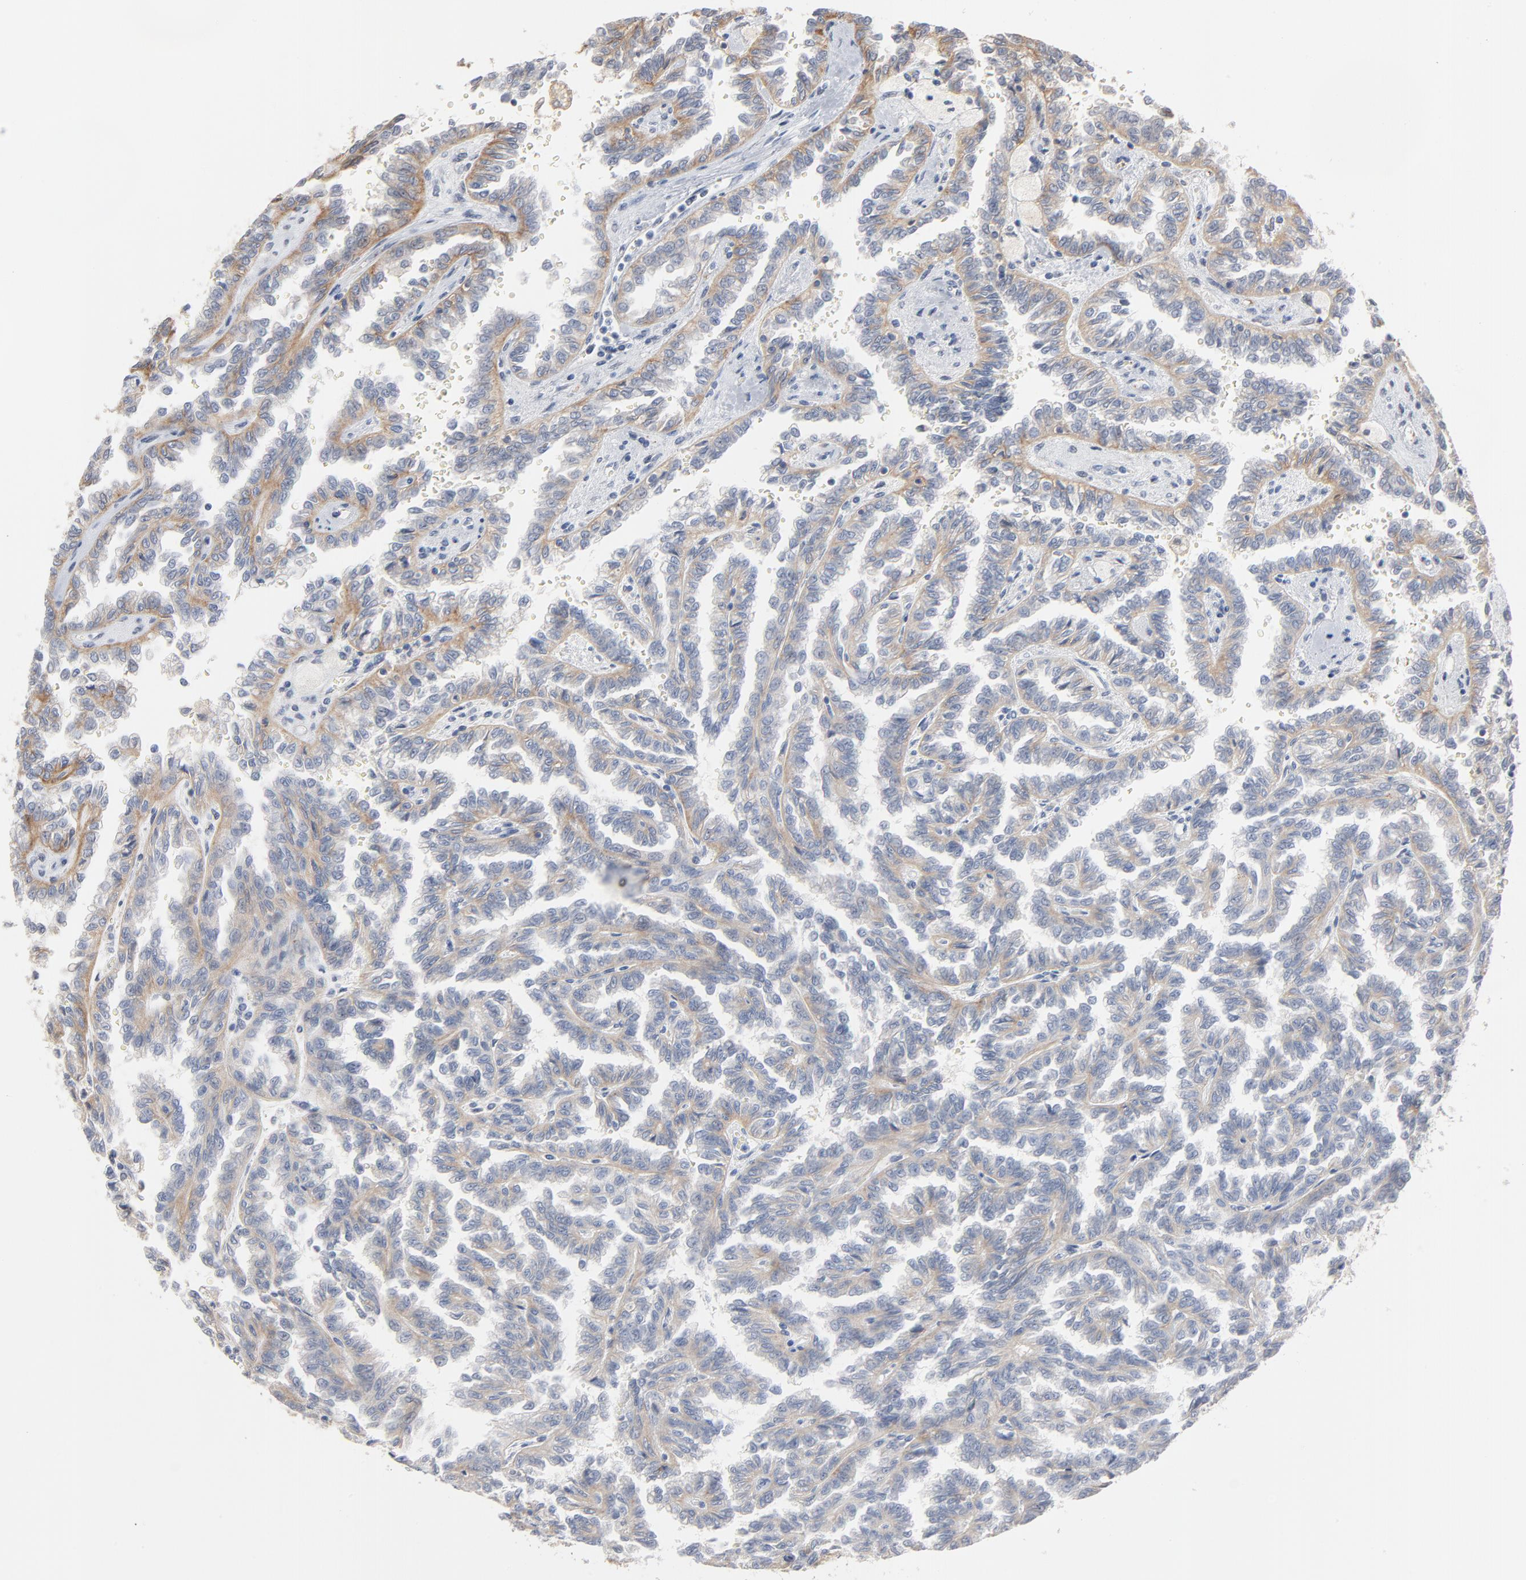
{"staining": {"intensity": "weak", "quantity": "25%-75%", "location": "cytoplasmic/membranous"}, "tissue": "renal cancer", "cell_type": "Tumor cells", "image_type": "cancer", "snomed": [{"axis": "morphology", "description": "Inflammation, NOS"}, {"axis": "morphology", "description": "Adenocarcinoma, NOS"}, {"axis": "topography", "description": "Kidney"}], "caption": "The histopathology image displays staining of adenocarcinoma (renal), revealing weak cytoplasmic/membranous protein expression (brown color) within tumor cells. (IHC, brightfield microscopy, high magnification).", "gene": "EPCAM", "patient": {"sex": "male", "age": 68}}